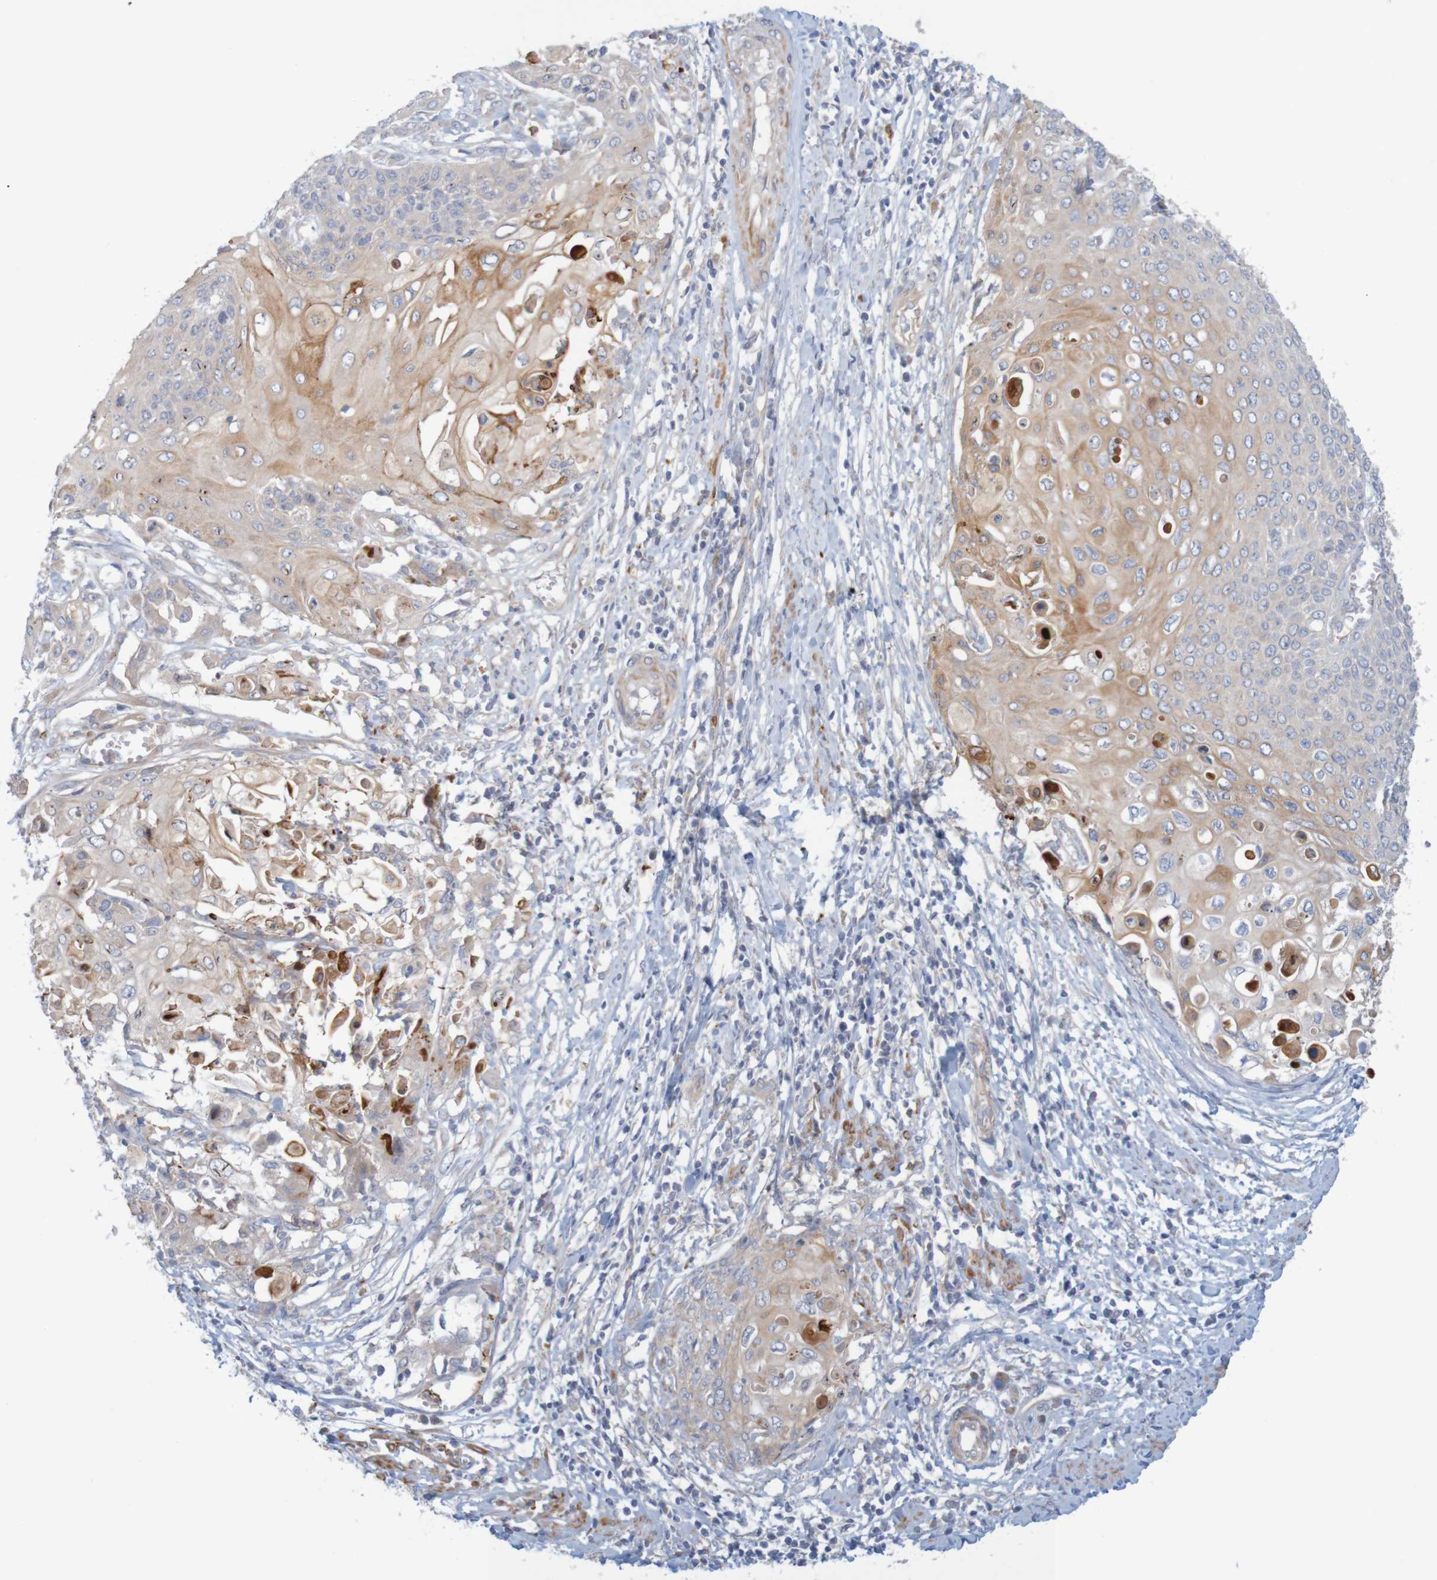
{"staining": {"intensity": "moderate", "quantity": ">75%", "location": "cytoplasmic/membranous"}, "tissue": "cervical cancer", "cell_type": "Tumor cells", "image_type": "cancer", "snomed": [{"axis": "morphology", "description": "Squamous cell carcinoma, NOS"}, {"axis": "topography", "description": "Cervix"}], "caption": "Tumor cells show medium levels of moderate cytoplasmic/membranous positivity in about >75% of cells in cervical cancer.", "gene": "KRT23", "patient": {"sex": "female", "age": 39}}